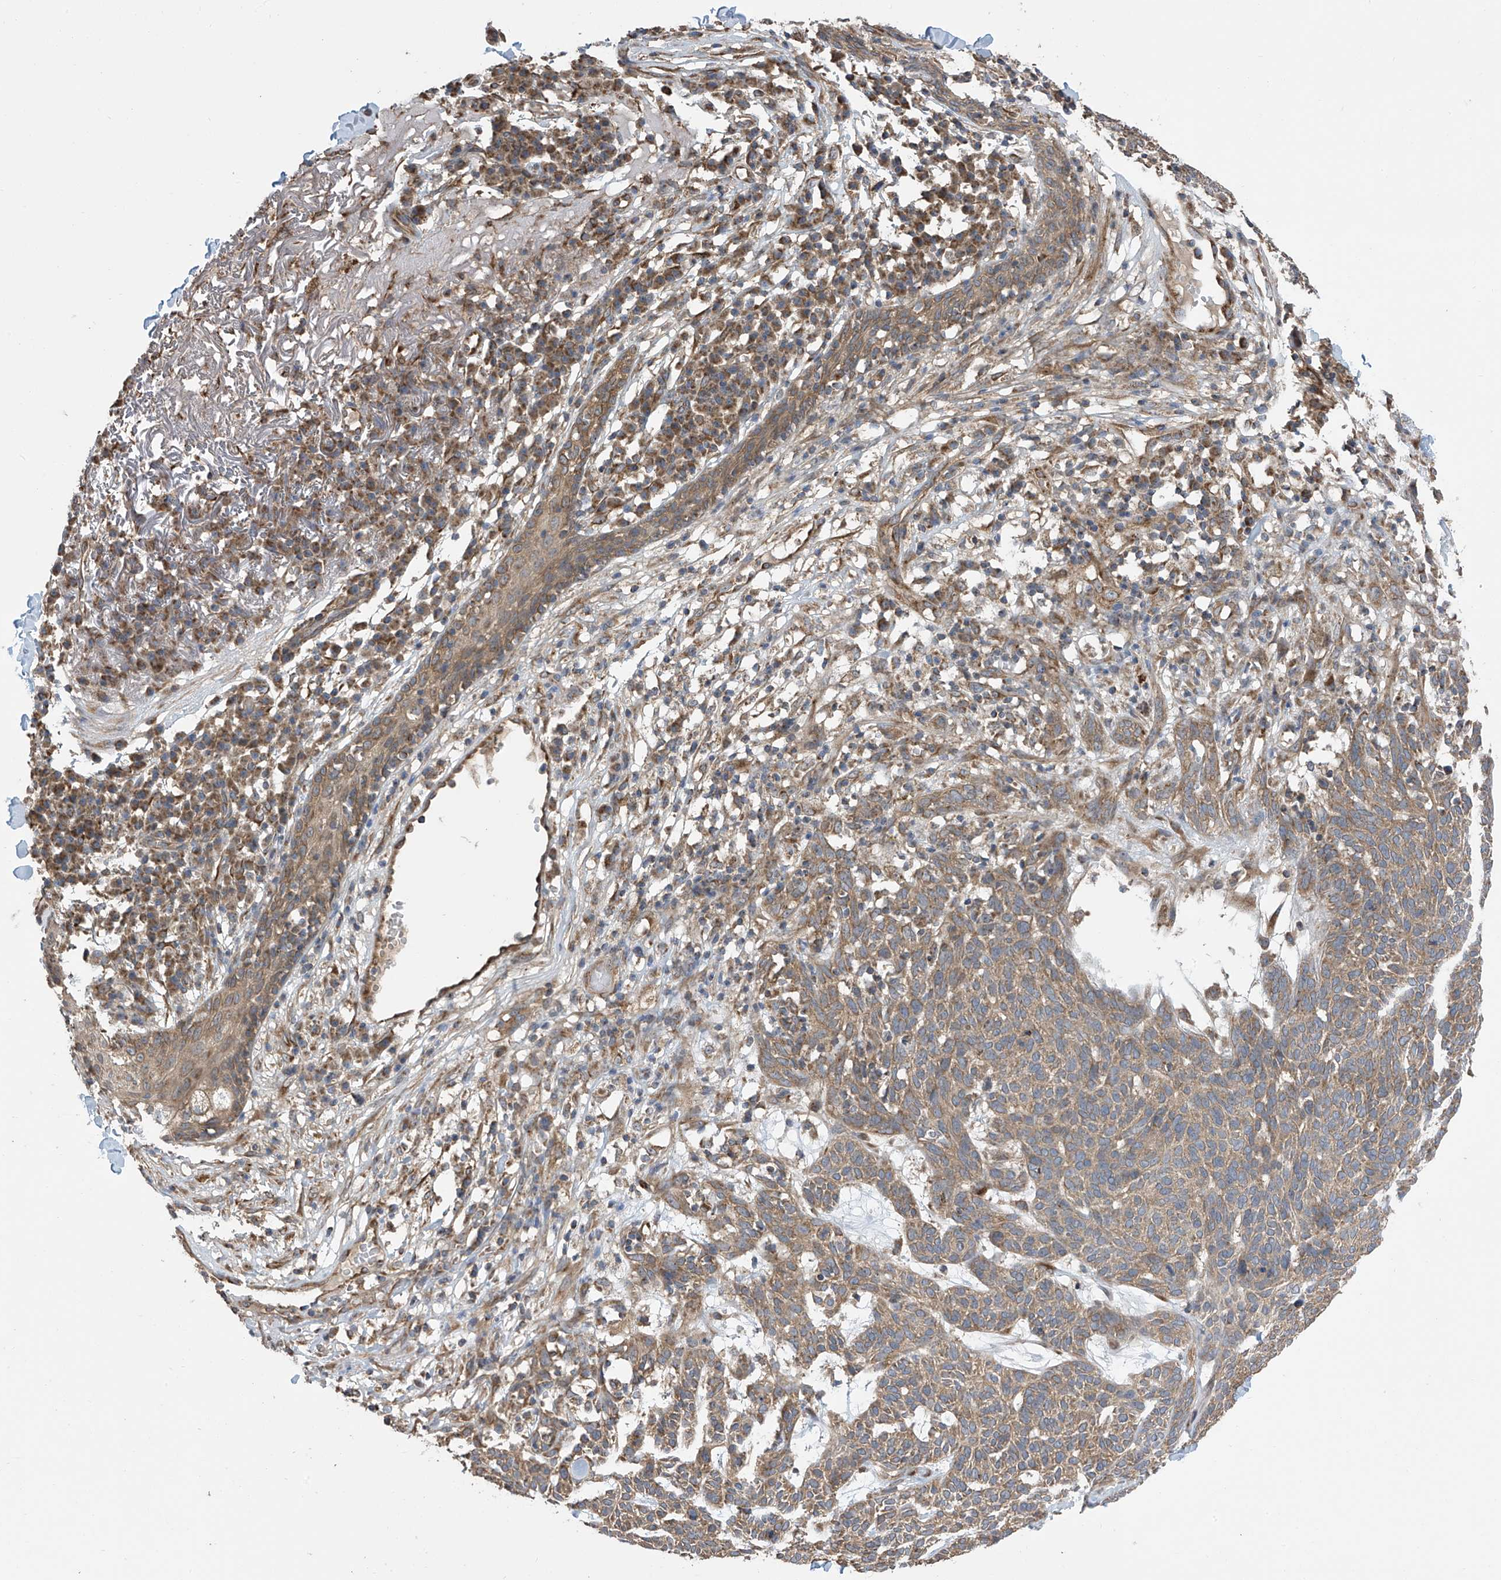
{"staining": {"intensity": "moderate", "quantity": ">75%", "location": "cytoplasmic/membranous"}, "tissue": "skin cancer", "cell_type": "Tumor cells", "image_type": "cancer", "snomed": [{"axis": "morphology", "description": "Squamous cell carcinoma, NOS"}, {"axis": "topography", "description": "Skin"}], "caption": "Immunohistochemistry (IHC) (DAB) staining of squamous cell carcinoma (skin) demonstrates moderate cytoplasmic/membranous protein expression in about >75% of tumor cells.", "gene": "PNPT1", "patient": {"sex": "female", "age": 90}}